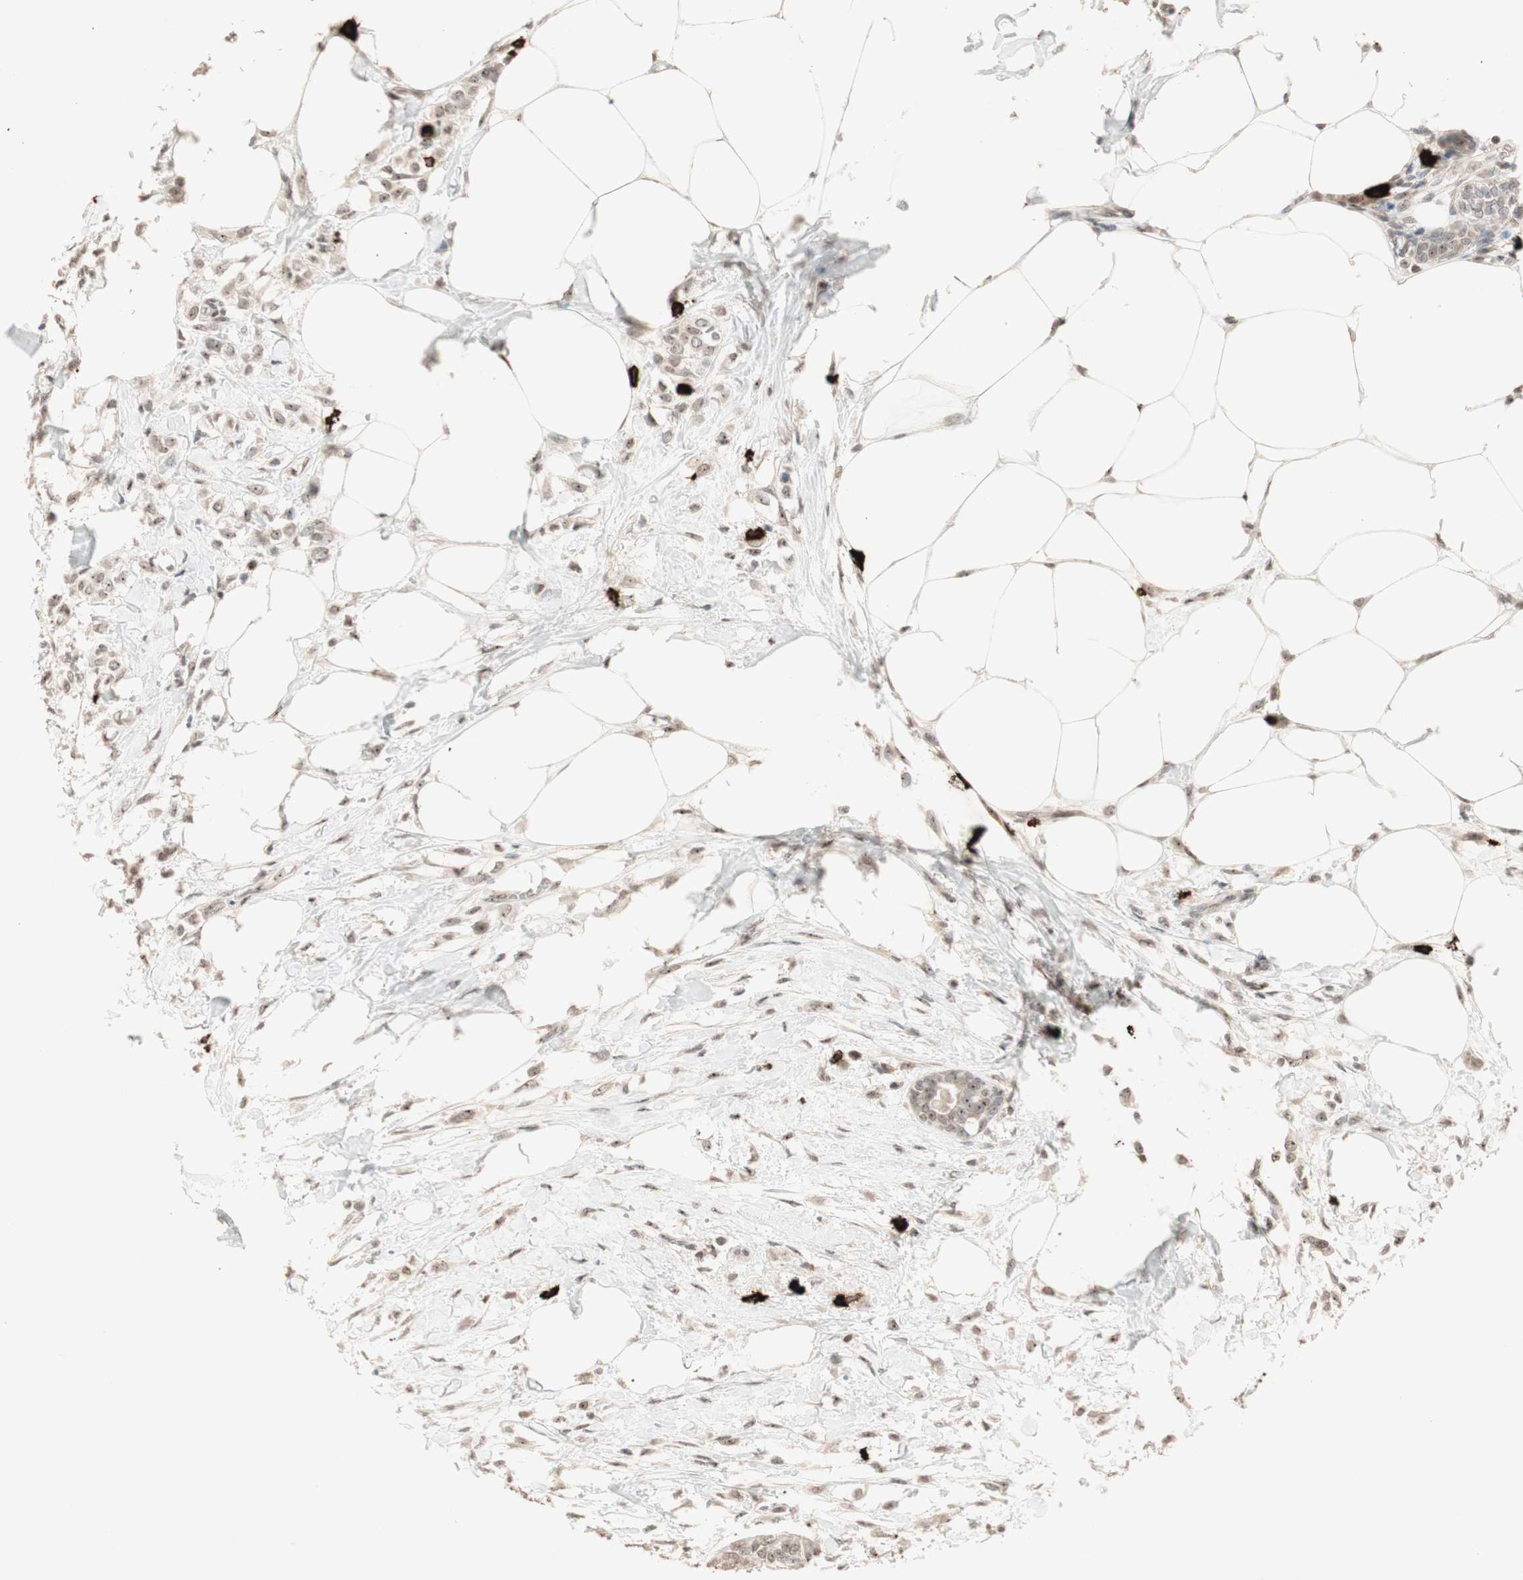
{"staining": {"intensity": "weak", "quantity": ">75%", "location": "nuclear"}, "tissue": "breast cancer", "cell_type": "Tumor cells", "image_type": "cancer", "snomed": [{"axis": "morphology", "description": "Lobular carcinoma, in situ"}, {"axis": "morphology", "description": "Lobular carcinoma"}, {"axis": "topography", "description": "Breast"}], "caption": "DAB immunohistochemical staining of human breast cancer (lobular carcinoma in situ) reveals weak nuclear protein positivity in about >75% of tumor cells.", "gene": "ETV4", "patient": {"sex": "female", "age": 41}}